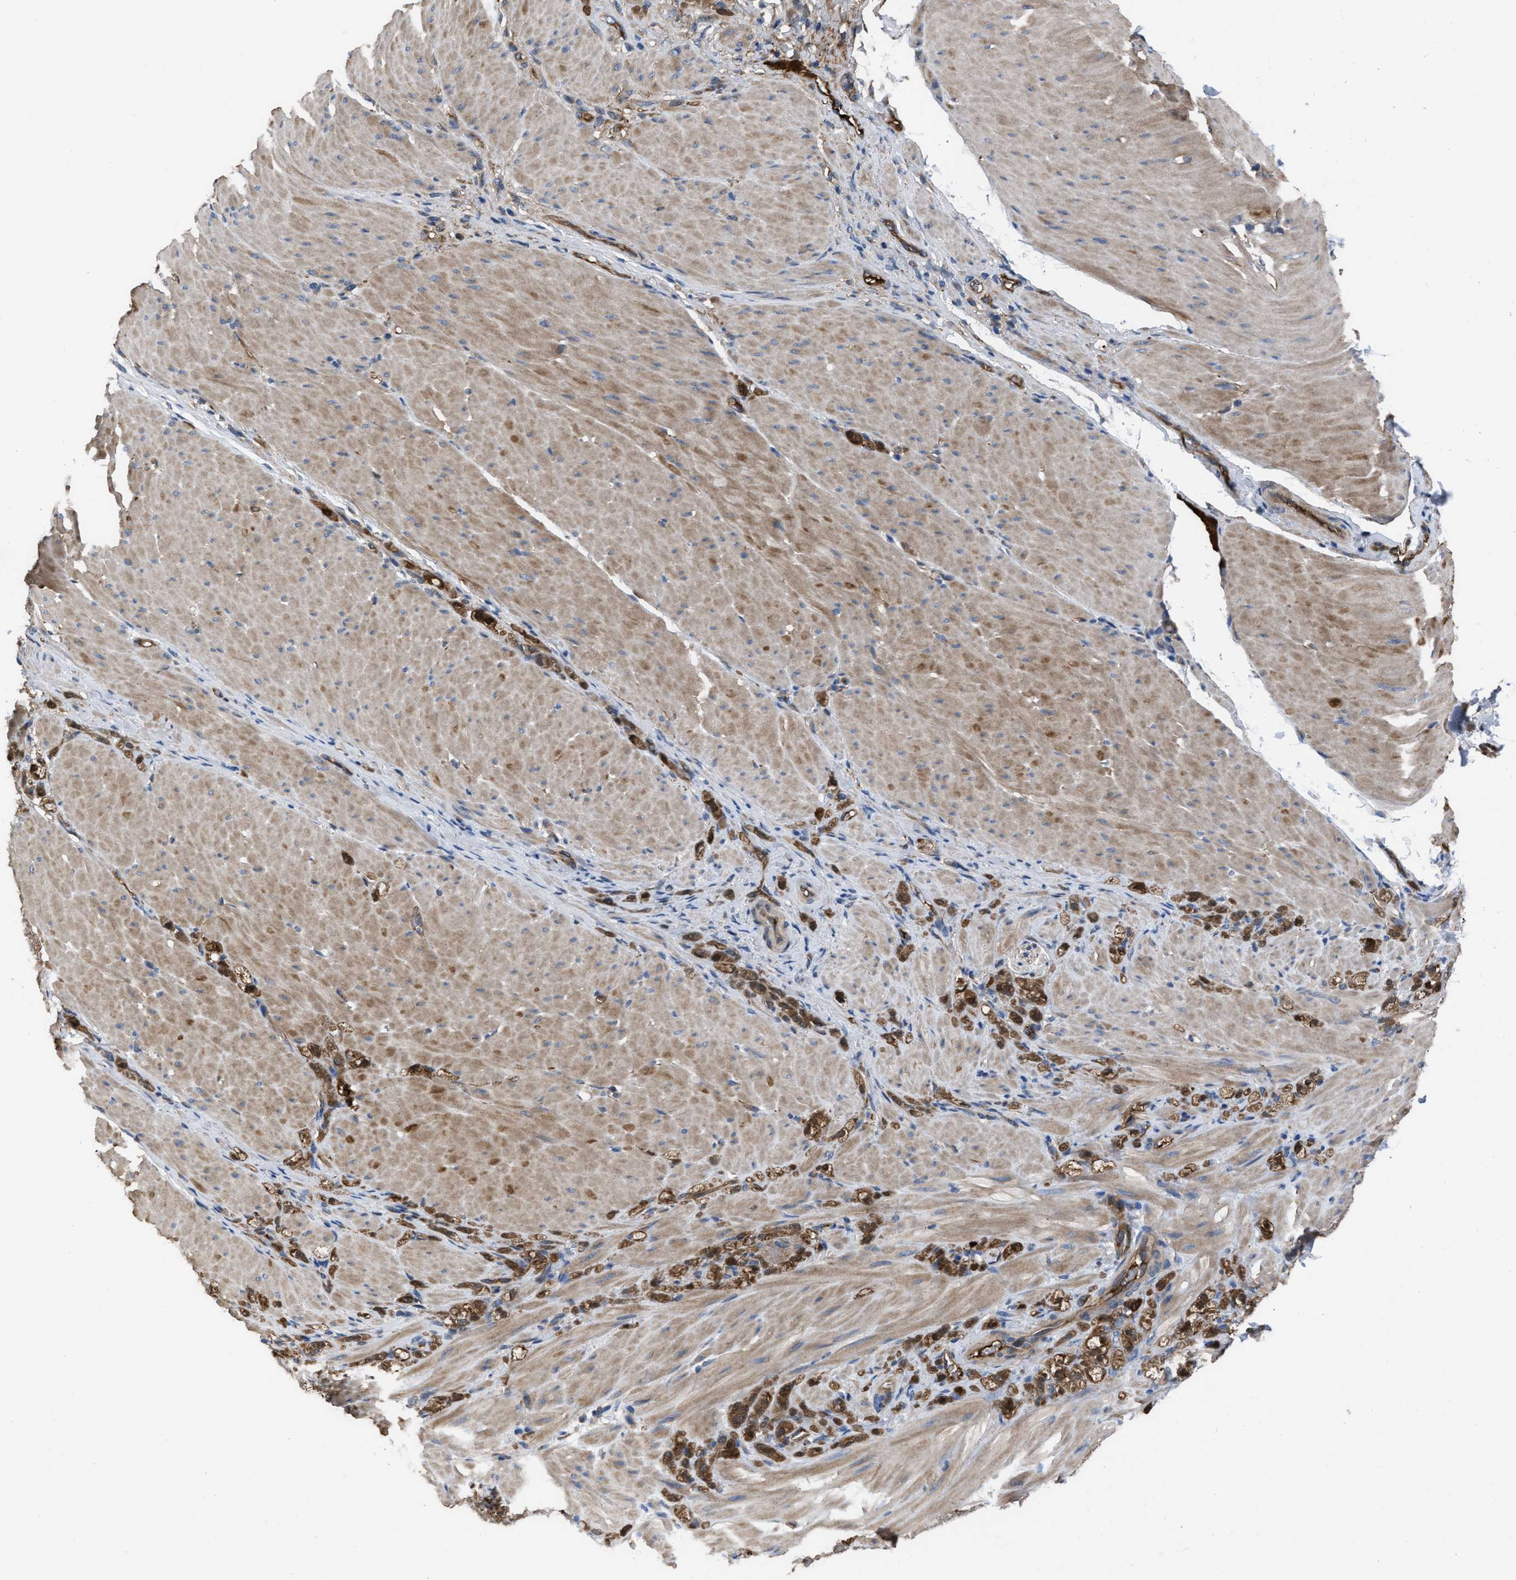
{"staining": {"intensity": "moderate", "quantity": ">75%", "location": "cytoplasmic/membranous"}, "tissue": "stomach cancer", "cell_type": "Tumor cells", "image_type": "cancer", "snomed": [{"axis": "morphology", "description": "Normal tissue, NOS"}, {"axis": "morphology", "description": "Adenocarcinoma, NOS"}, {"axis": "topography", "description": "Stomach"}], "caption": "This micrograph displays immunohistochemistry staining of human stomach cancer, with medium moderate cytoplasmic/membranous positivity in approximately >75% of tumor cells.", "gene": "TRIOBP", "patient": {"sex": "male", "age": 82}}